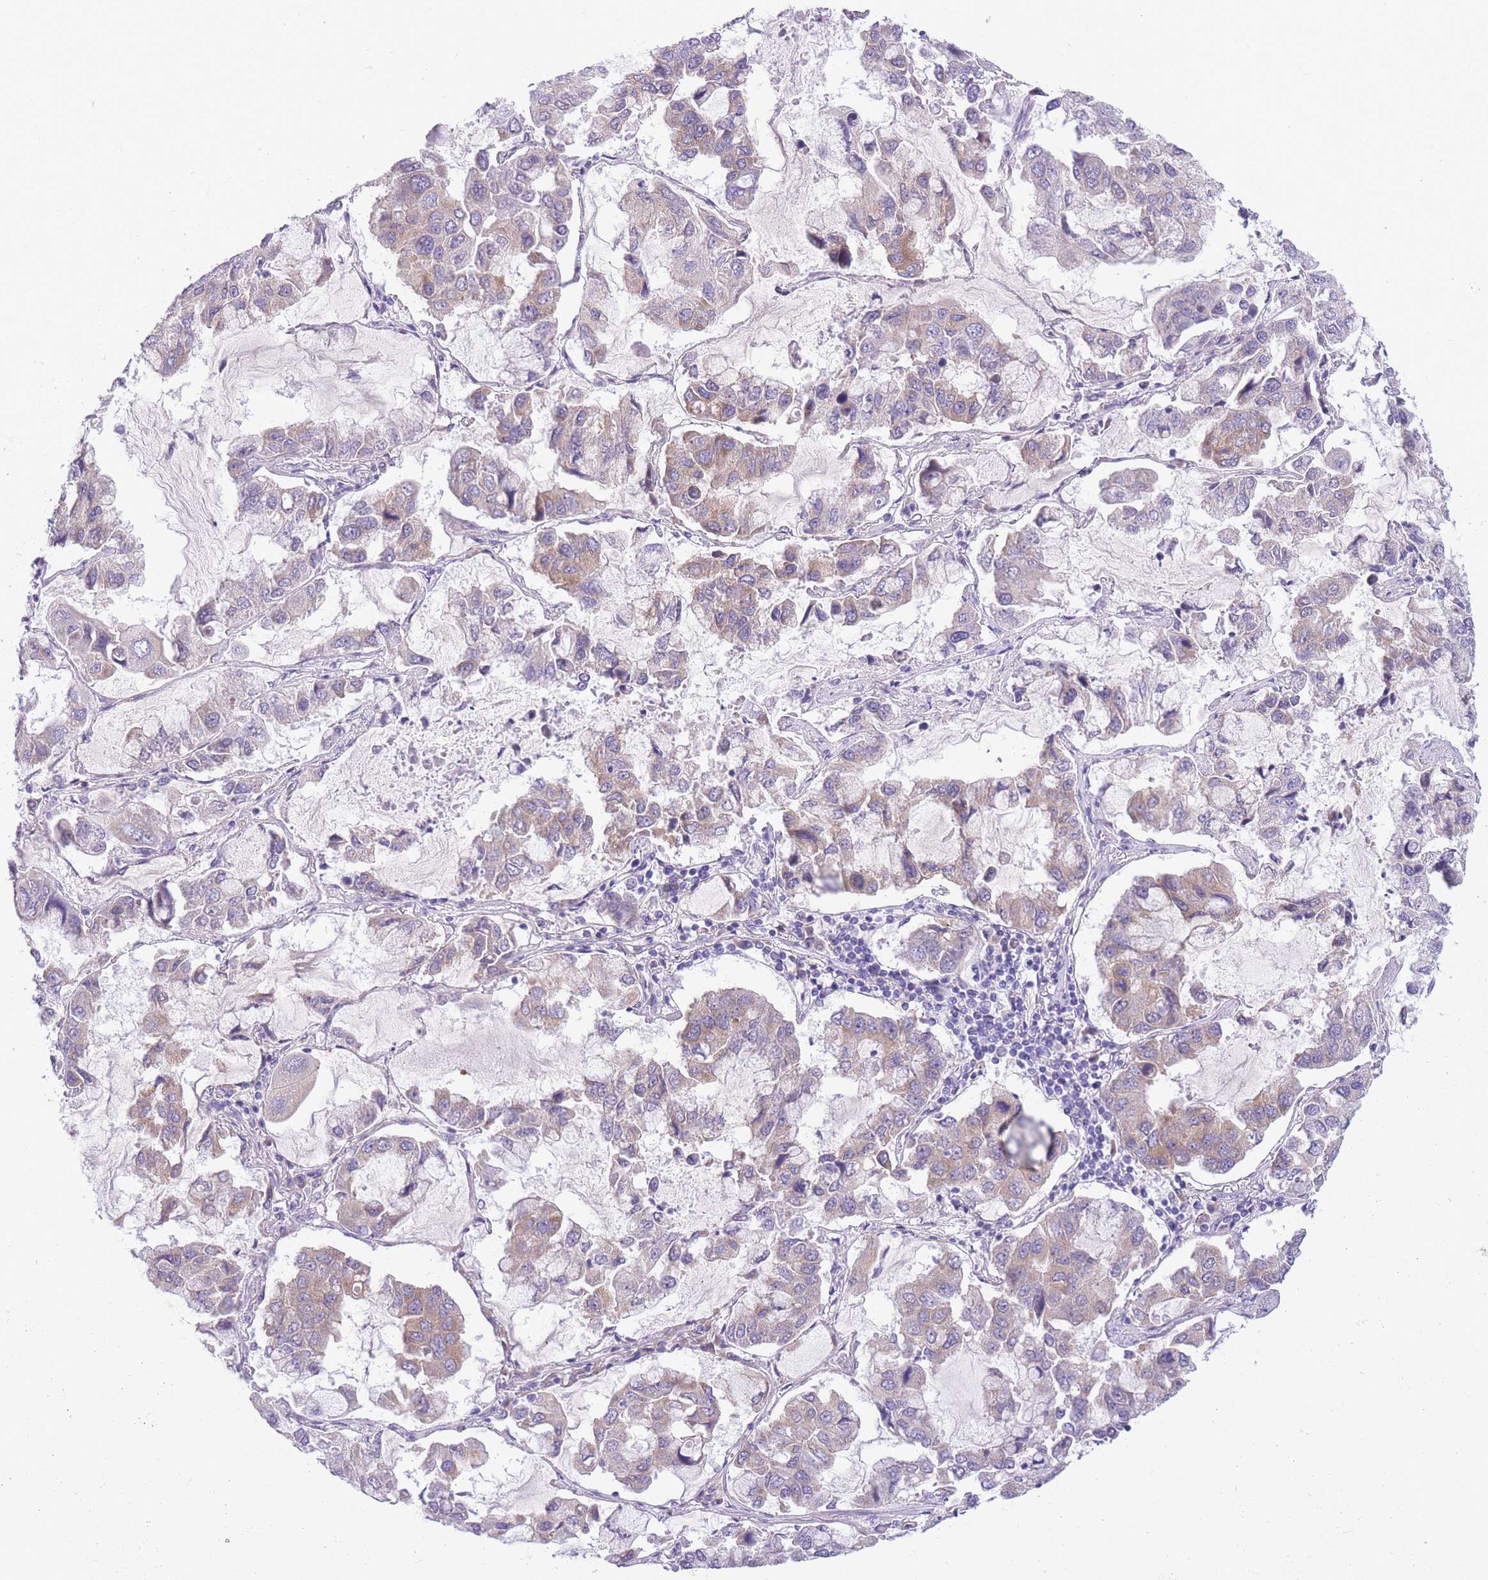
{"staining": {"intensity": "weak", "quantity": "<25%", "location": "cytoplasmic/membranous"}, "tissue": "lung cancer", "cell_type": "Tumor cells", "image_type": "cancer", "snomed": [{"axis": "morphology", "description": "Adenocarcinoma, NOS"}, {"axis": "topography", "description": "Lung"}], "caption": "This is an immunohistochemistry micrograph of human lung cancer. There is no positivity in tumor cells.", "gene": "WWOX", "patient": {"sex": "male", "age": 64}}